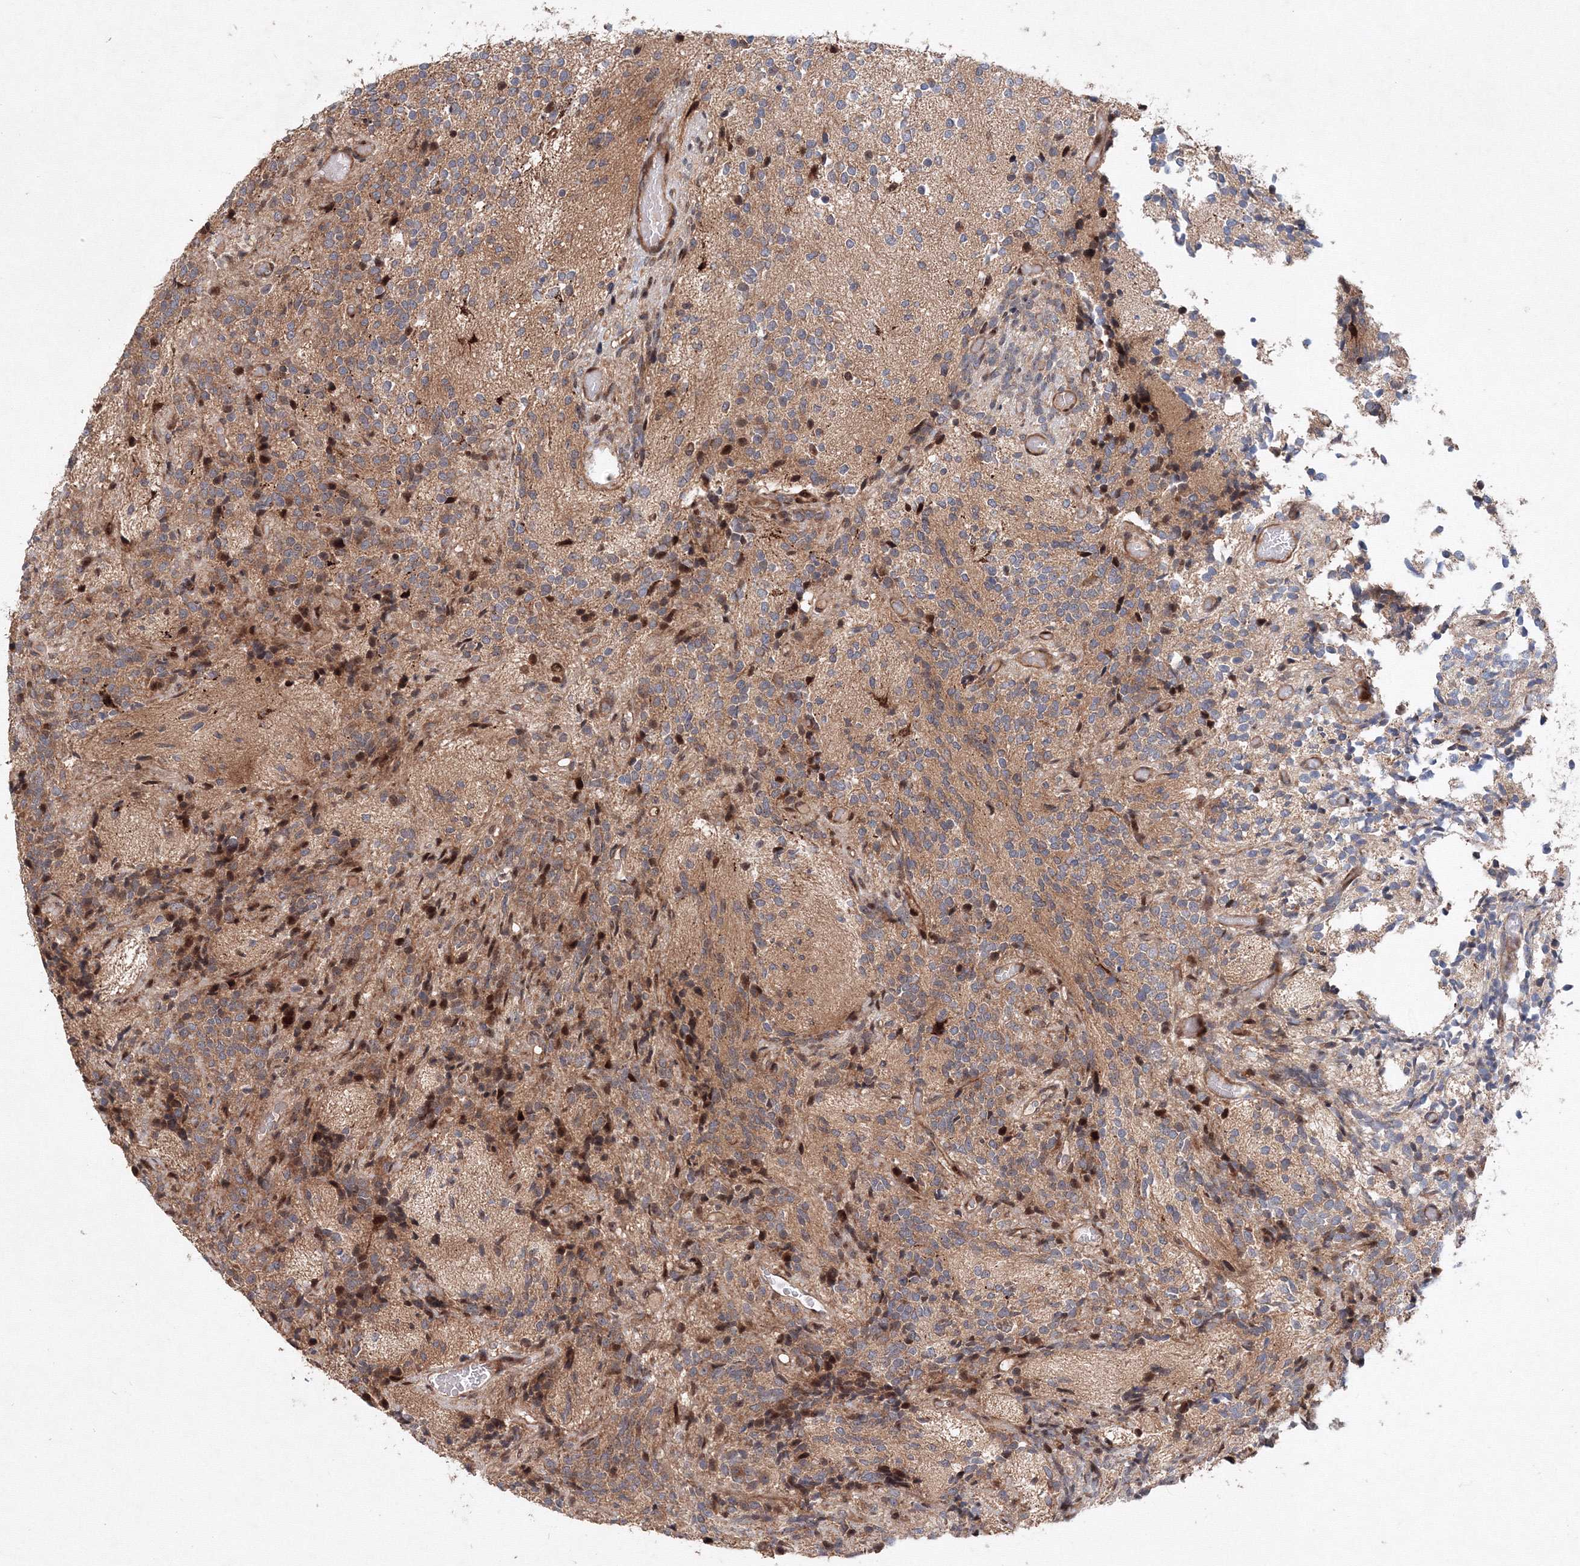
{"staining": {"intensity": "moderate", "quantity": ">75%", "location": "cytoplasmic/membranous"}, "tissue": "glioma", "cell_type": "Tumor cells", "image_type": "cancer", "snomed": [{"axis": "morphology", "description": "Glioma, malignant, Low grade"}, {"axis": "topography", "description": "Brain"}], "caption": "Immunohistochemical staining of human malignant glioma (low-grade) displays medium levels of moderate cytoplasmic/membranous protein positivity in about >75% of tumor cells.", "gene": "ANKAR", "patient": {"sex": "female", "age": 1}}